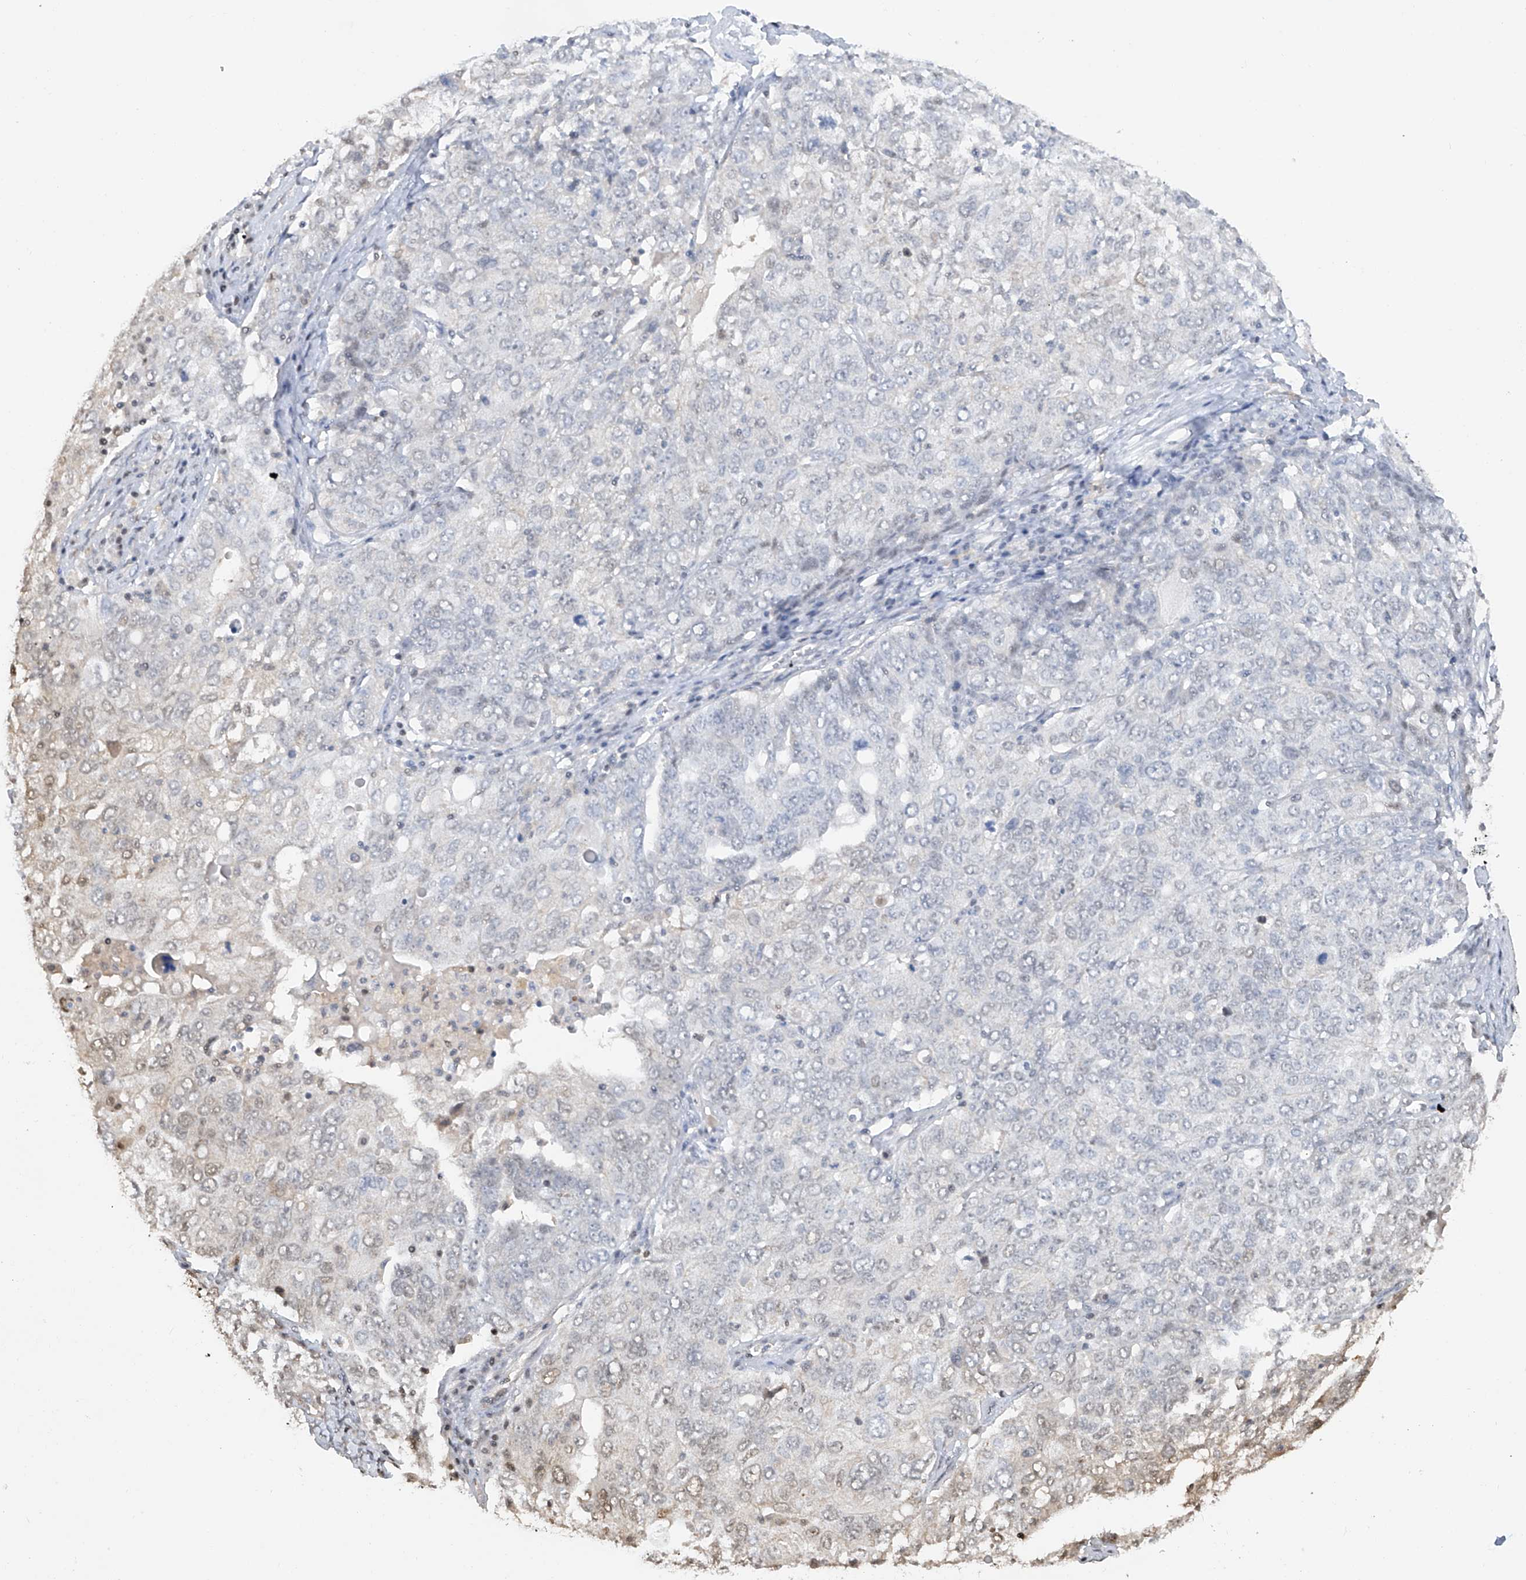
{"staining": {"intensity": "negative", "quantity": "none", "location": "none"}, "tissue": "ovarian cancer", "cell_type": "Tumor cells", "image_type": "cancer", "snomed": [{"axis": "morphology", "description": "Carcinoma, endometroid"}, {"axis": "topography", "description": "Ovary"}], "caption": "Ovarian cancer stained for a protein using IHC displays no positivity tumor cells.", "gene": "PMM1", "patient": {"sex": "female", "age": 62}}